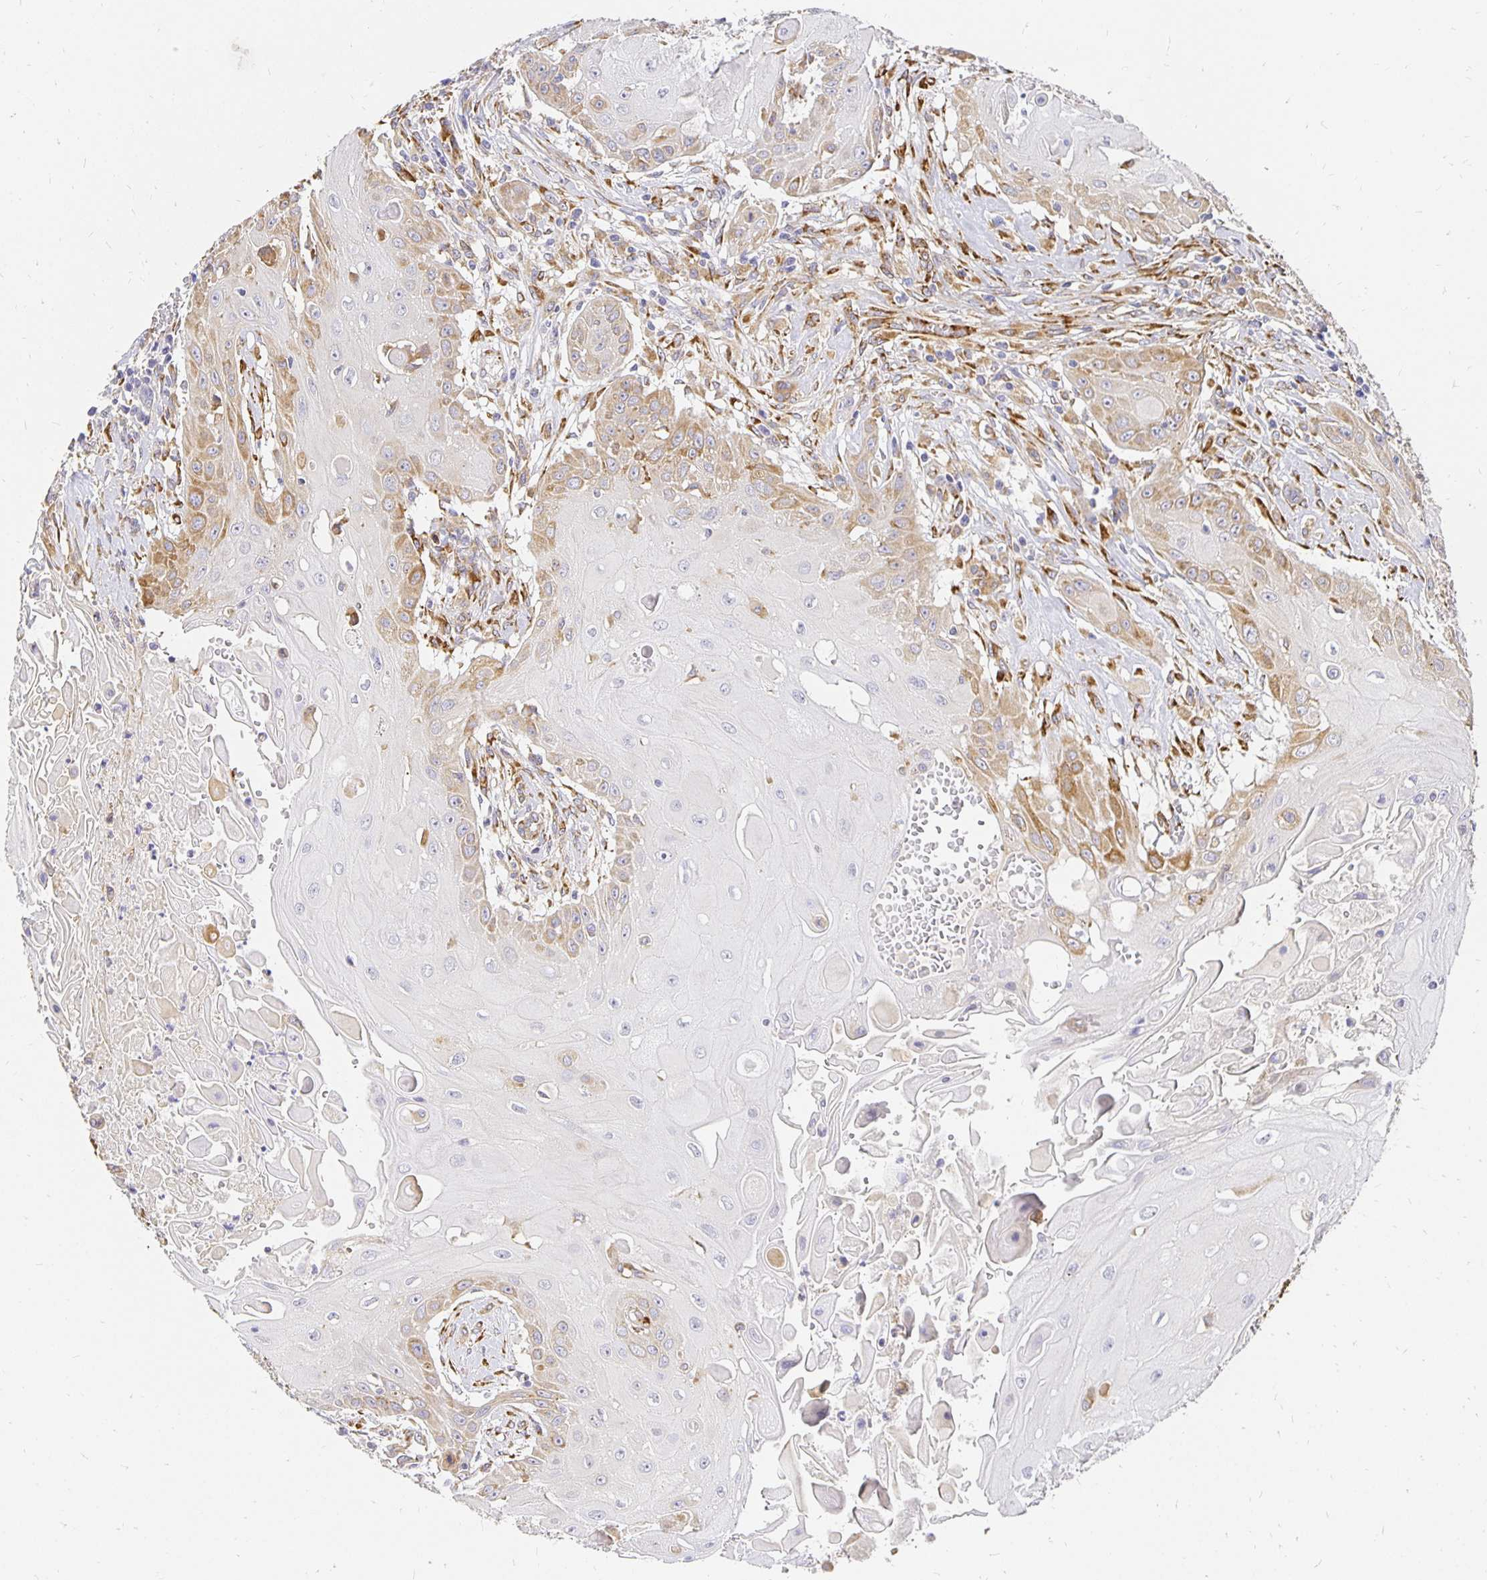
{"staining": {"intensity": "moderate", "quantity": "25%-75%", "location": "cytoplasmic/membranous"}, "tissue": "head and neck cancer", "cell_type": "Tumor cells", "image_type": "cancer", "snomed": [{"axis": "morphology", "description": "Squamous cell carcinoma, NOS"}, {"axis": "topography", "description": "Oral tissue"}, {"axis": "topography", "description": "Head-Neck"}, {"axis": "topography", "description": "Neck, NOS"}], "caption": "Immunohistochemistry (IHC) staining of head and neck cancer, which demonstrates medium levels of moderate cytoplasmic/membranous staining in approximately 25%-75% of tumor cells indicating moderate cytoplasmic/membranous protein expression. The staining was performed using DAB (brown) for protein detection and nuclei were counterstained in hematoxylin (blue).", "gene": "PLOD1", "patient": {"sex": "female", "age": 55}}